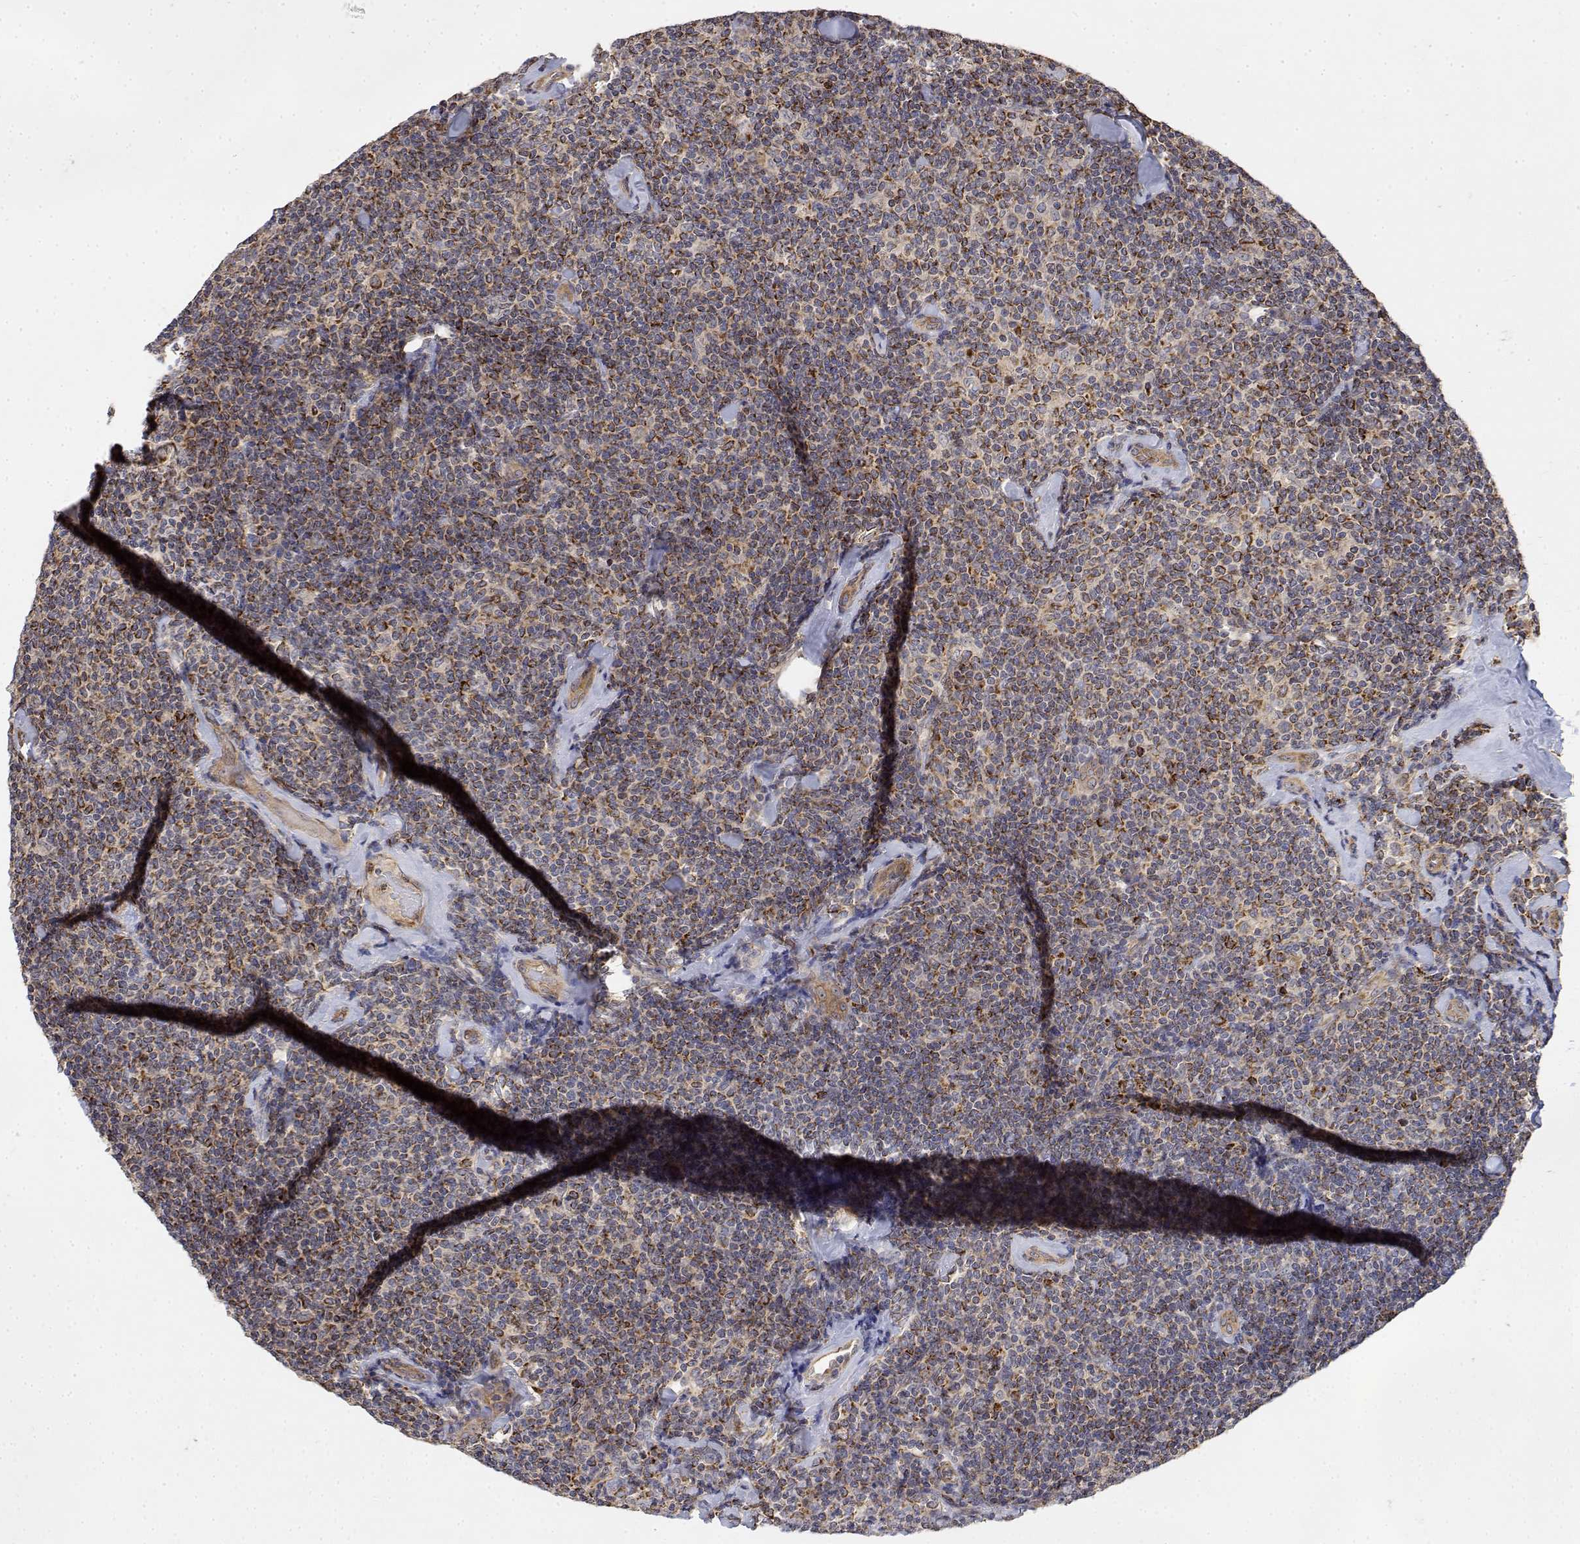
{"staining": {"intensity": "moderate", "quantity": "25%-75%", "location": "cytoplasmic/membranous"}, "tissue": "lymphoma", "cell_type": "Tumor cells", "image_type": "cancer", "snomed": [{"axis": "morphology", "description": "Malignant lymphoma, non-Hodgkin's type, Low grade"}, {"axis": "topography", "description": "Lymph node"}], "caption": "The micrograph demonstrates a brown stain indicating the presence of a protein in the cytoplasmic/membranous of tumor cells in malignant lymphoma, non-Hodgkin's type (low-grade).", "gene": "LONRF3", "patient": {"sex": "female", "age": 56}}